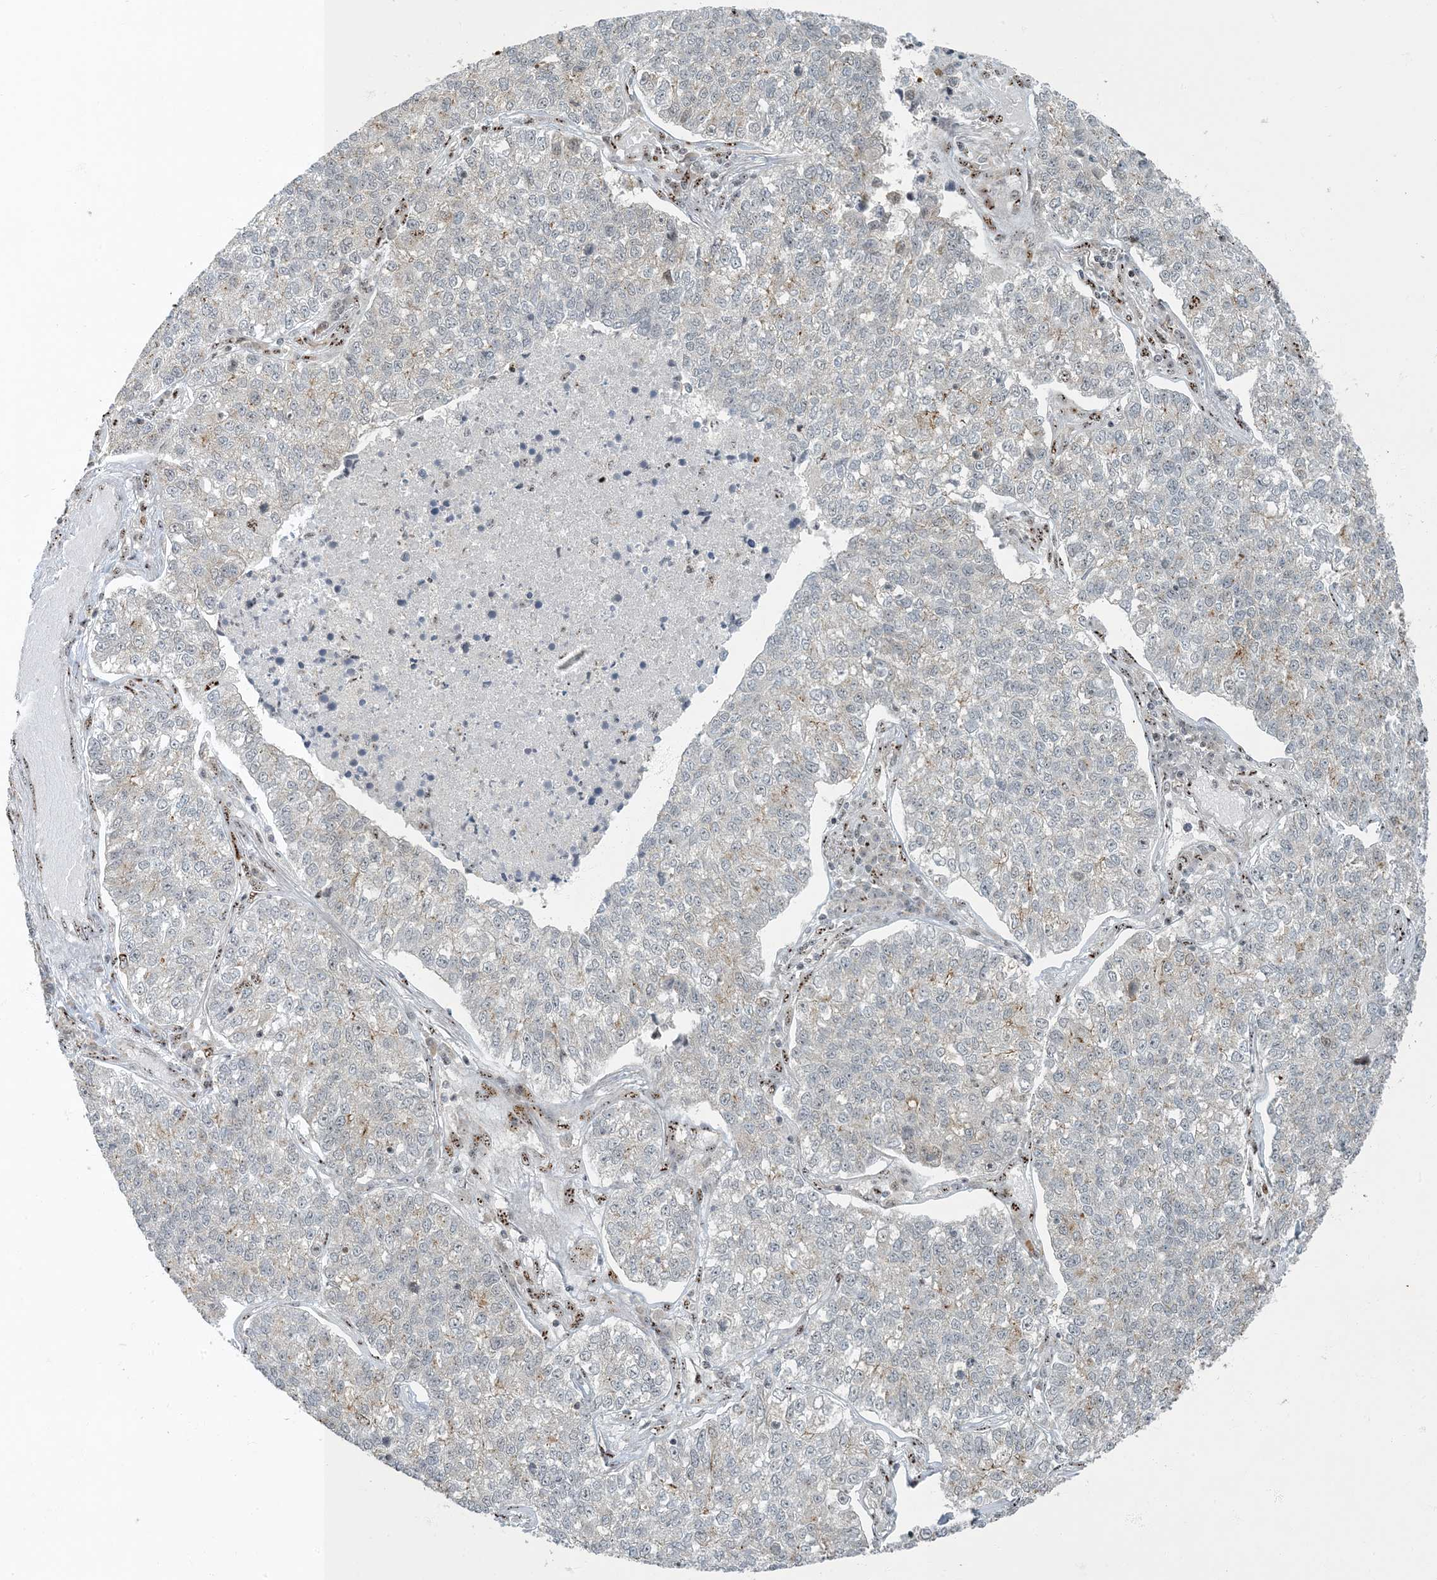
{"staining": {"intensity": "negative", "quantity": "none", "location": "none"}, "tissue": "lung cancer", "cell_type": "Tumor cells", "image_type": "cancer", "snomed": [{"axis": "morphology", "description": "Adenocarcinoma, NOS"}, {"axis": "topography", "description": "Lung"}], "caption": "This is an IHC micrograph of human lung adenocarcinoma. There is no expression in tumor cells.", "gene": "MBD1", "patient": {"sex": "male", "age": 49}}